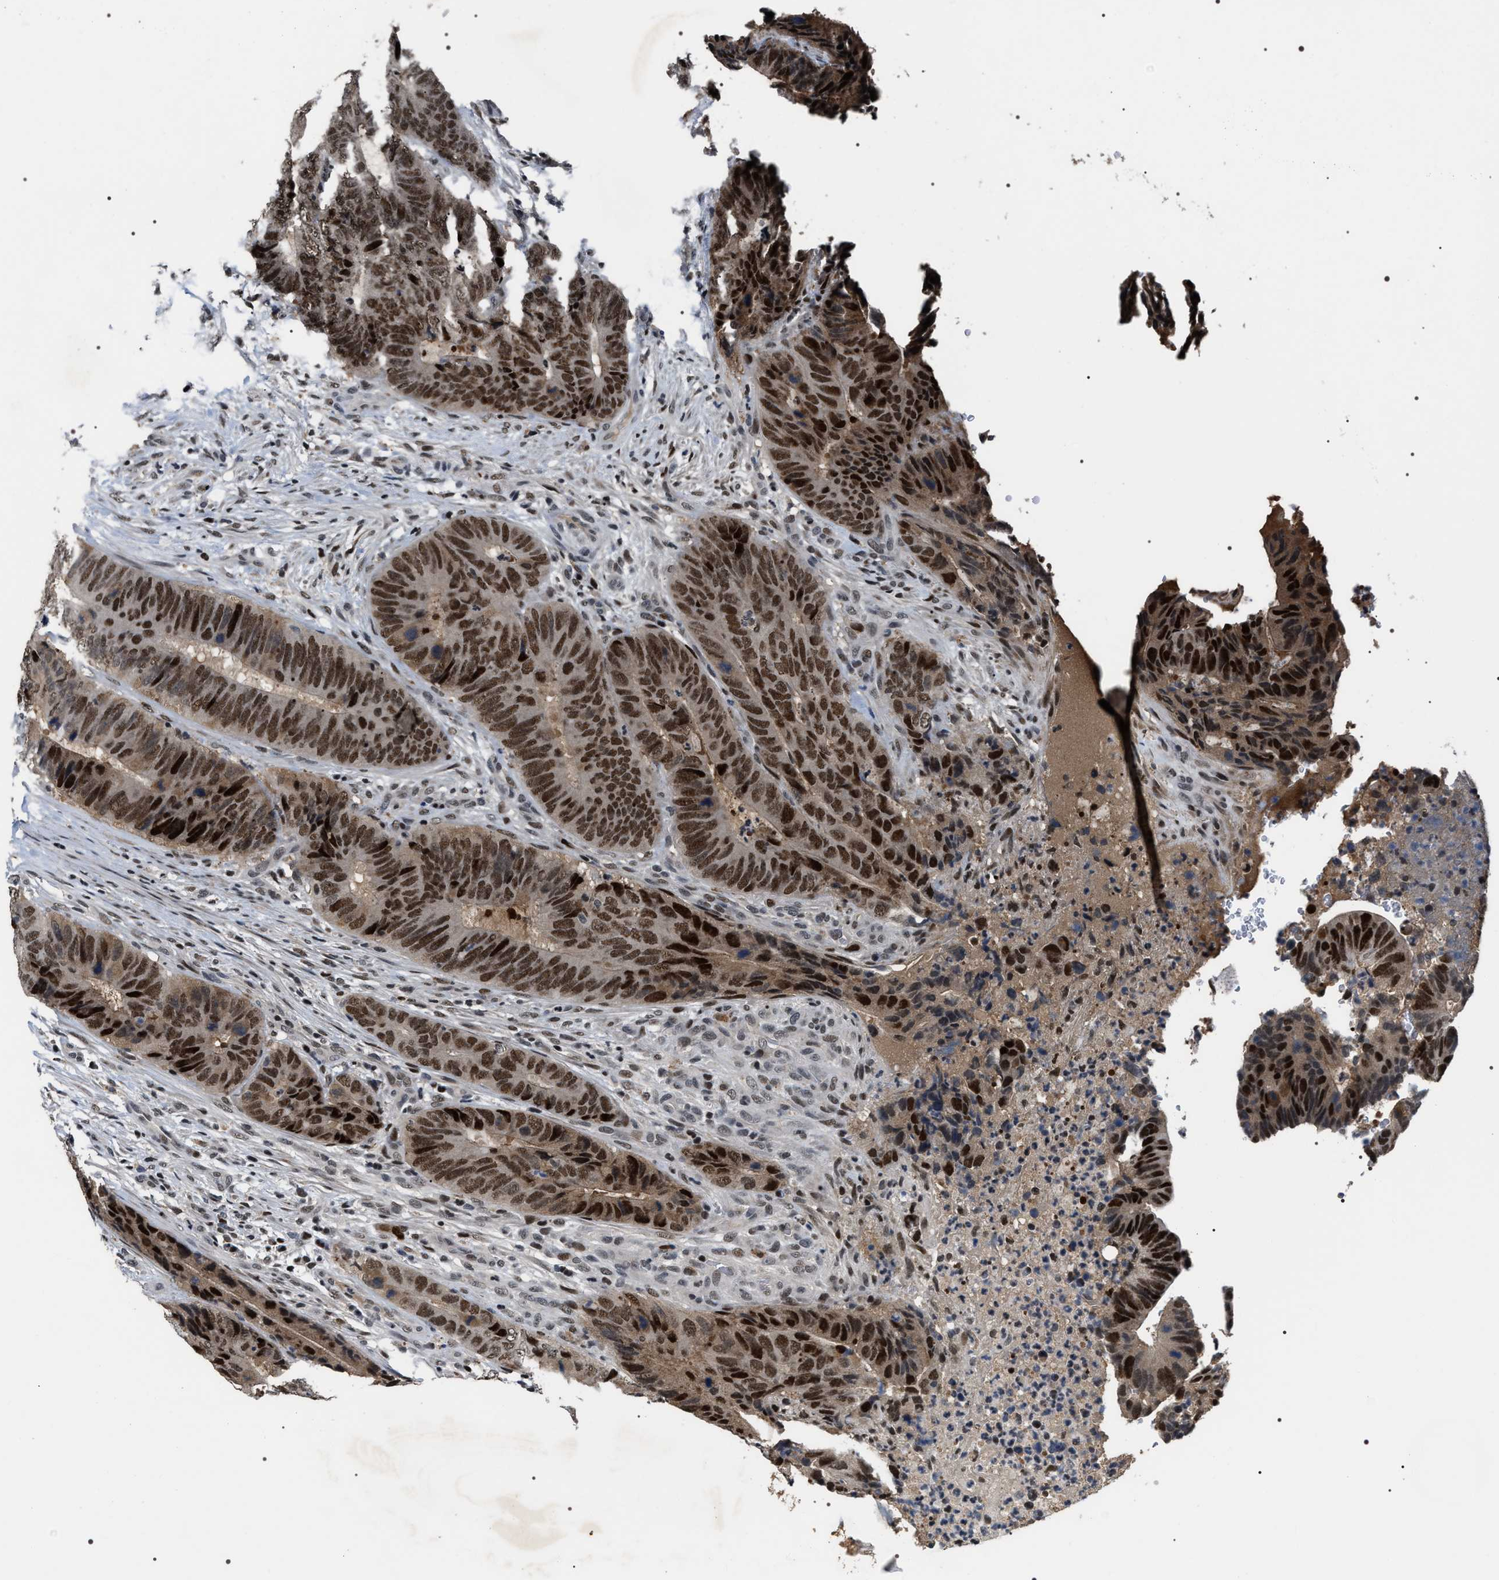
{"staining": {"intensity": "strong", "quantity": "25%-75%", "location": "nuclear"}, "tissue": "colorectal cancer", "cell_type": "Tumor cells", "image_type": "cancer", "snomed": [{"axis": "morphology", "description": "Adenocarcinoma, NOS"}, {"axis": "topography", "description": "Colon"}], "caption": "A micrograph of colorectal cancer stained for a protein reveals strong nuclear brown staining in tumor cells. (DAB (3,3'-diaminobenzidine) IHC, brown staining for protein, blue staining for nuclei).", "gene": "C7orf25", "patient": {"sex": "male", "age": 56}}